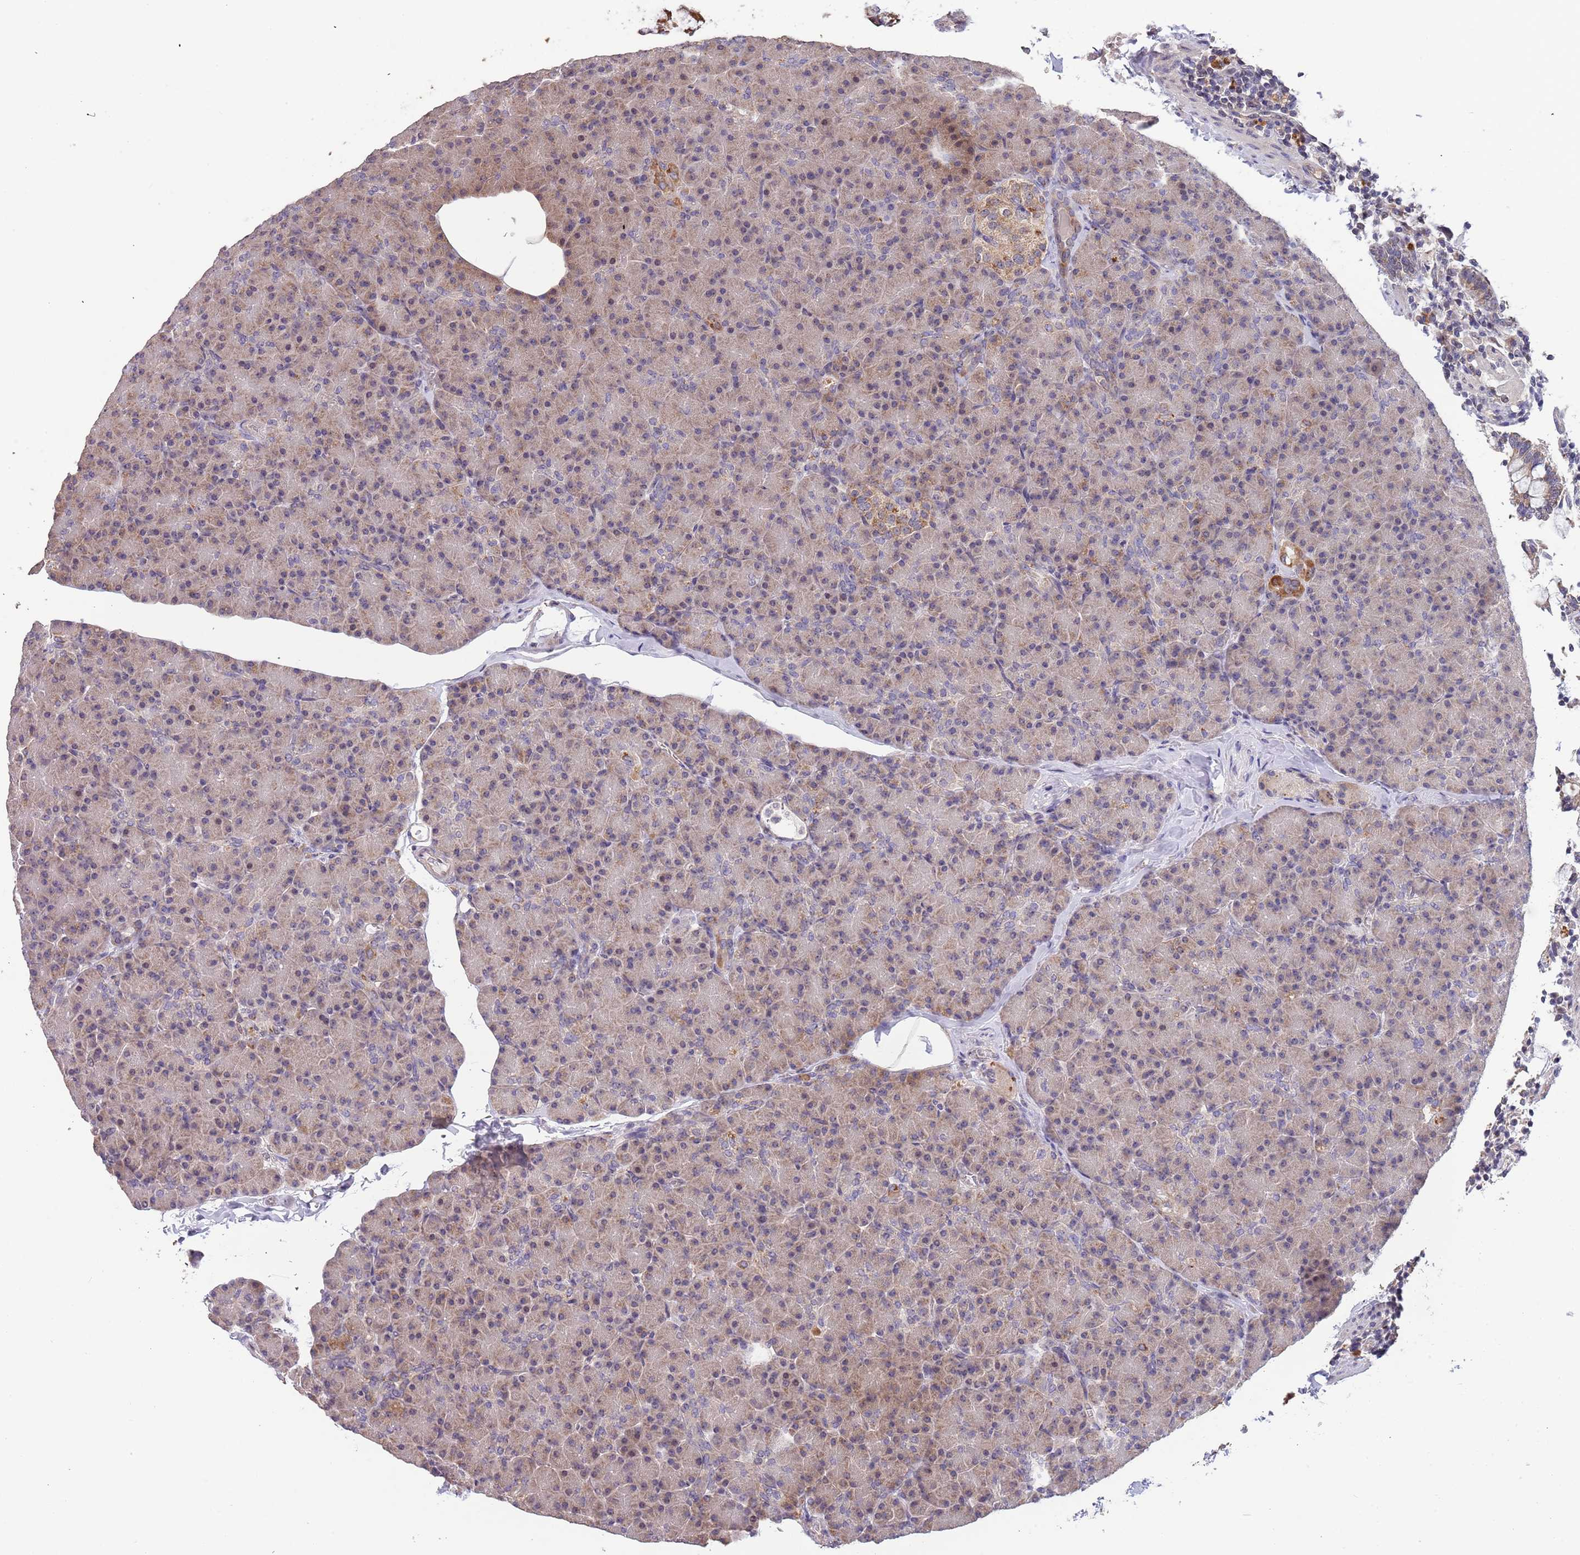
{"staining": {"intensity": "weak", "quantity": "<25%", "location": "cytoplasmic/membranous"}, "tissue": "pancreas", "cell_type": "Exocrine glandular cells", "image_type": "normal", "snomed": [{"axis": "morphology", "description": "Normal tissue, NOS"}, {"axis": "topography", "description": "Pancreas"}], "caption": "Human pancreas stained for a protein using IHC shows no staining in exocrine glandular cells.", "gene": "TMEM64", "patient": {"sex": "female", "age": 43}}